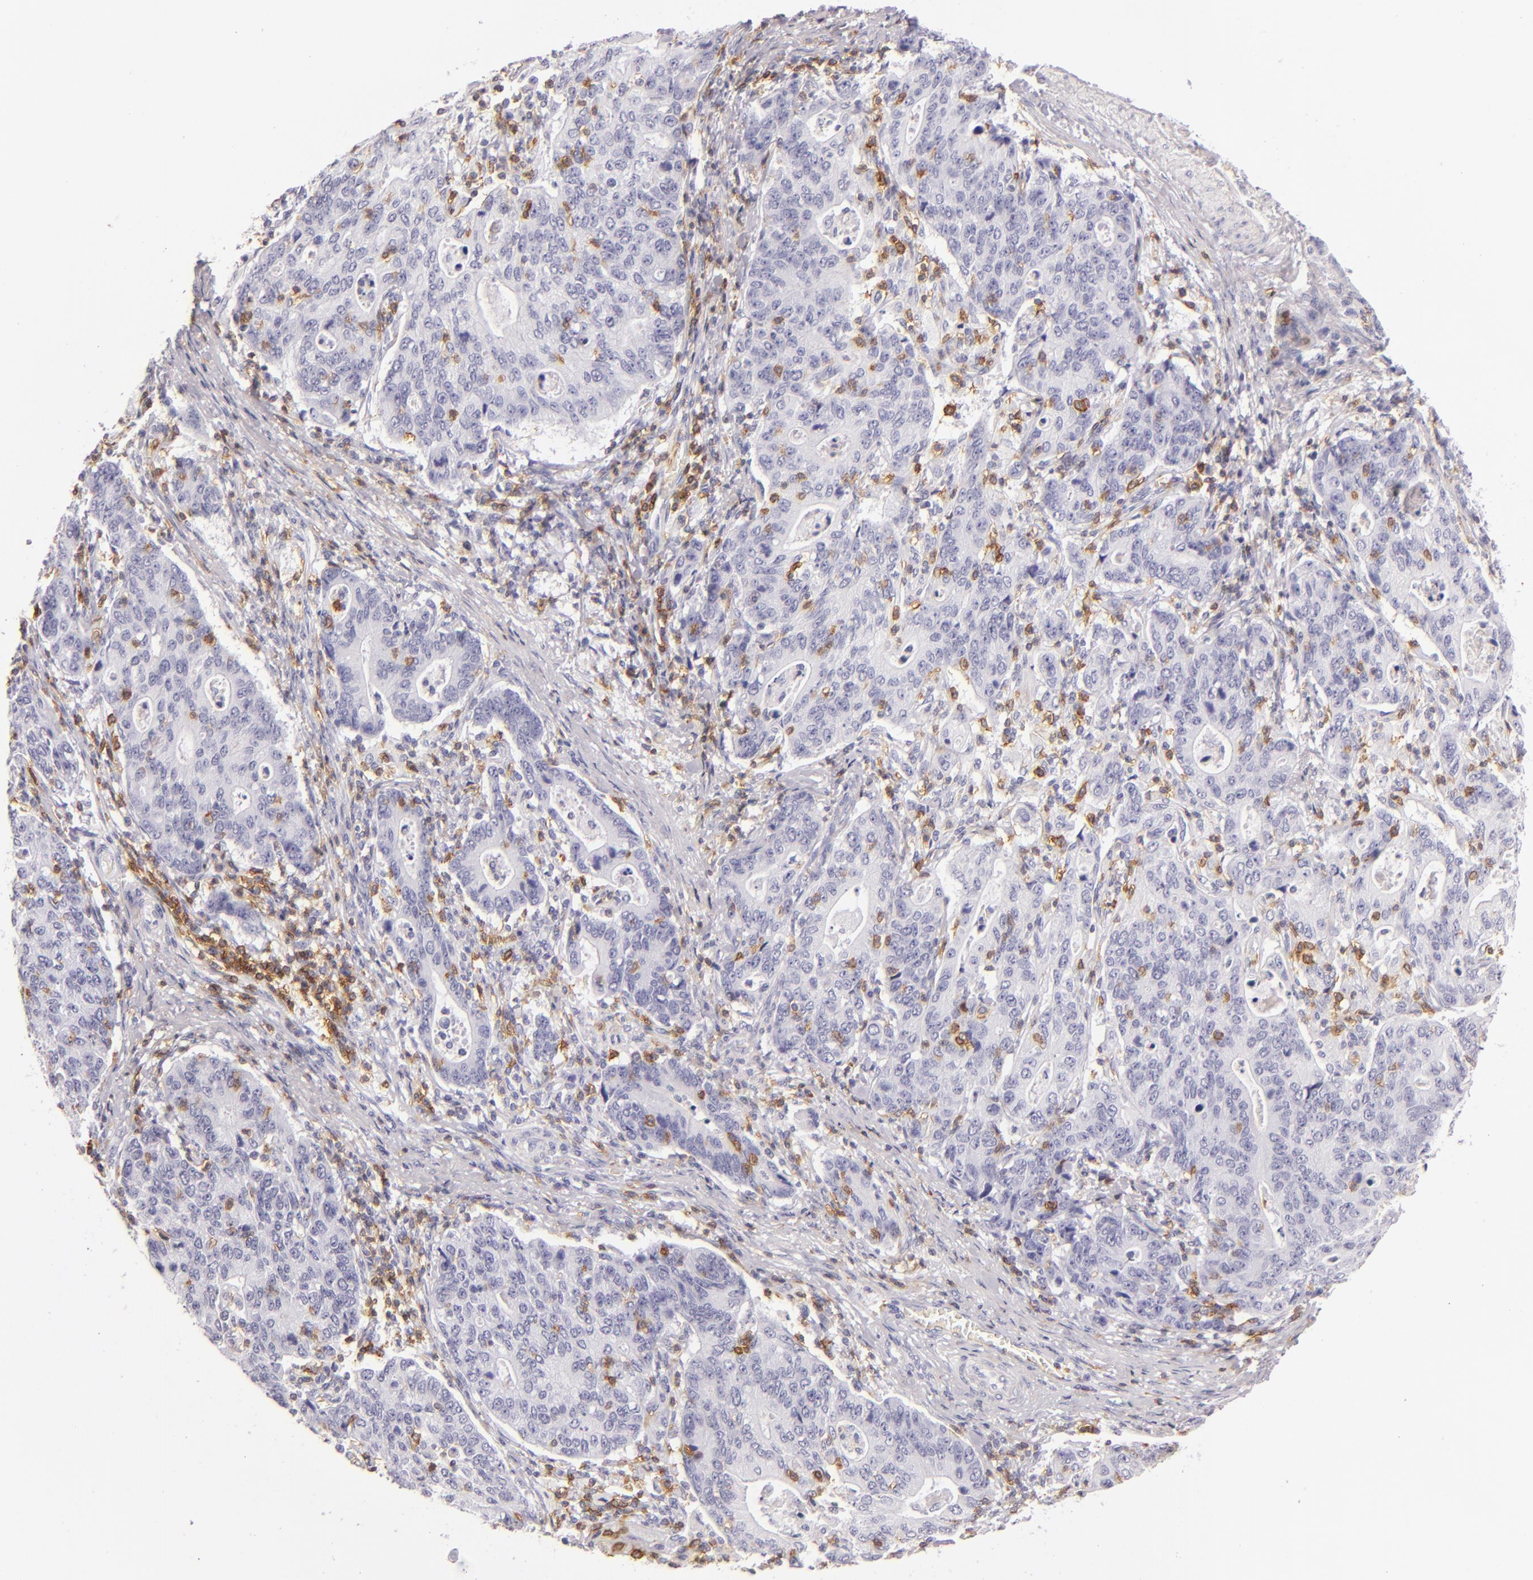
{"staining": {"intensity": "negative", "quantity": "none", "location": "none"}, "tissue": "stomach cancer", "cell_type": "Tumor cells", "image_type": "cancer", "snomed": [{"axis": "morphology", "description": "Adenocarcinoma, NOS"}, {"axis": "topography", "description": "Esophagus"}, {"axis": "topography", "description": "Stomach"}], "caption": "Immunohistochemistry (IHC) image of neoplastic tissue: stomach cancer stained with DAB exhibits no significant protein expression in tumor cells.", "gene": "LAT", "patient": {"sex": "male", "age": 74}}